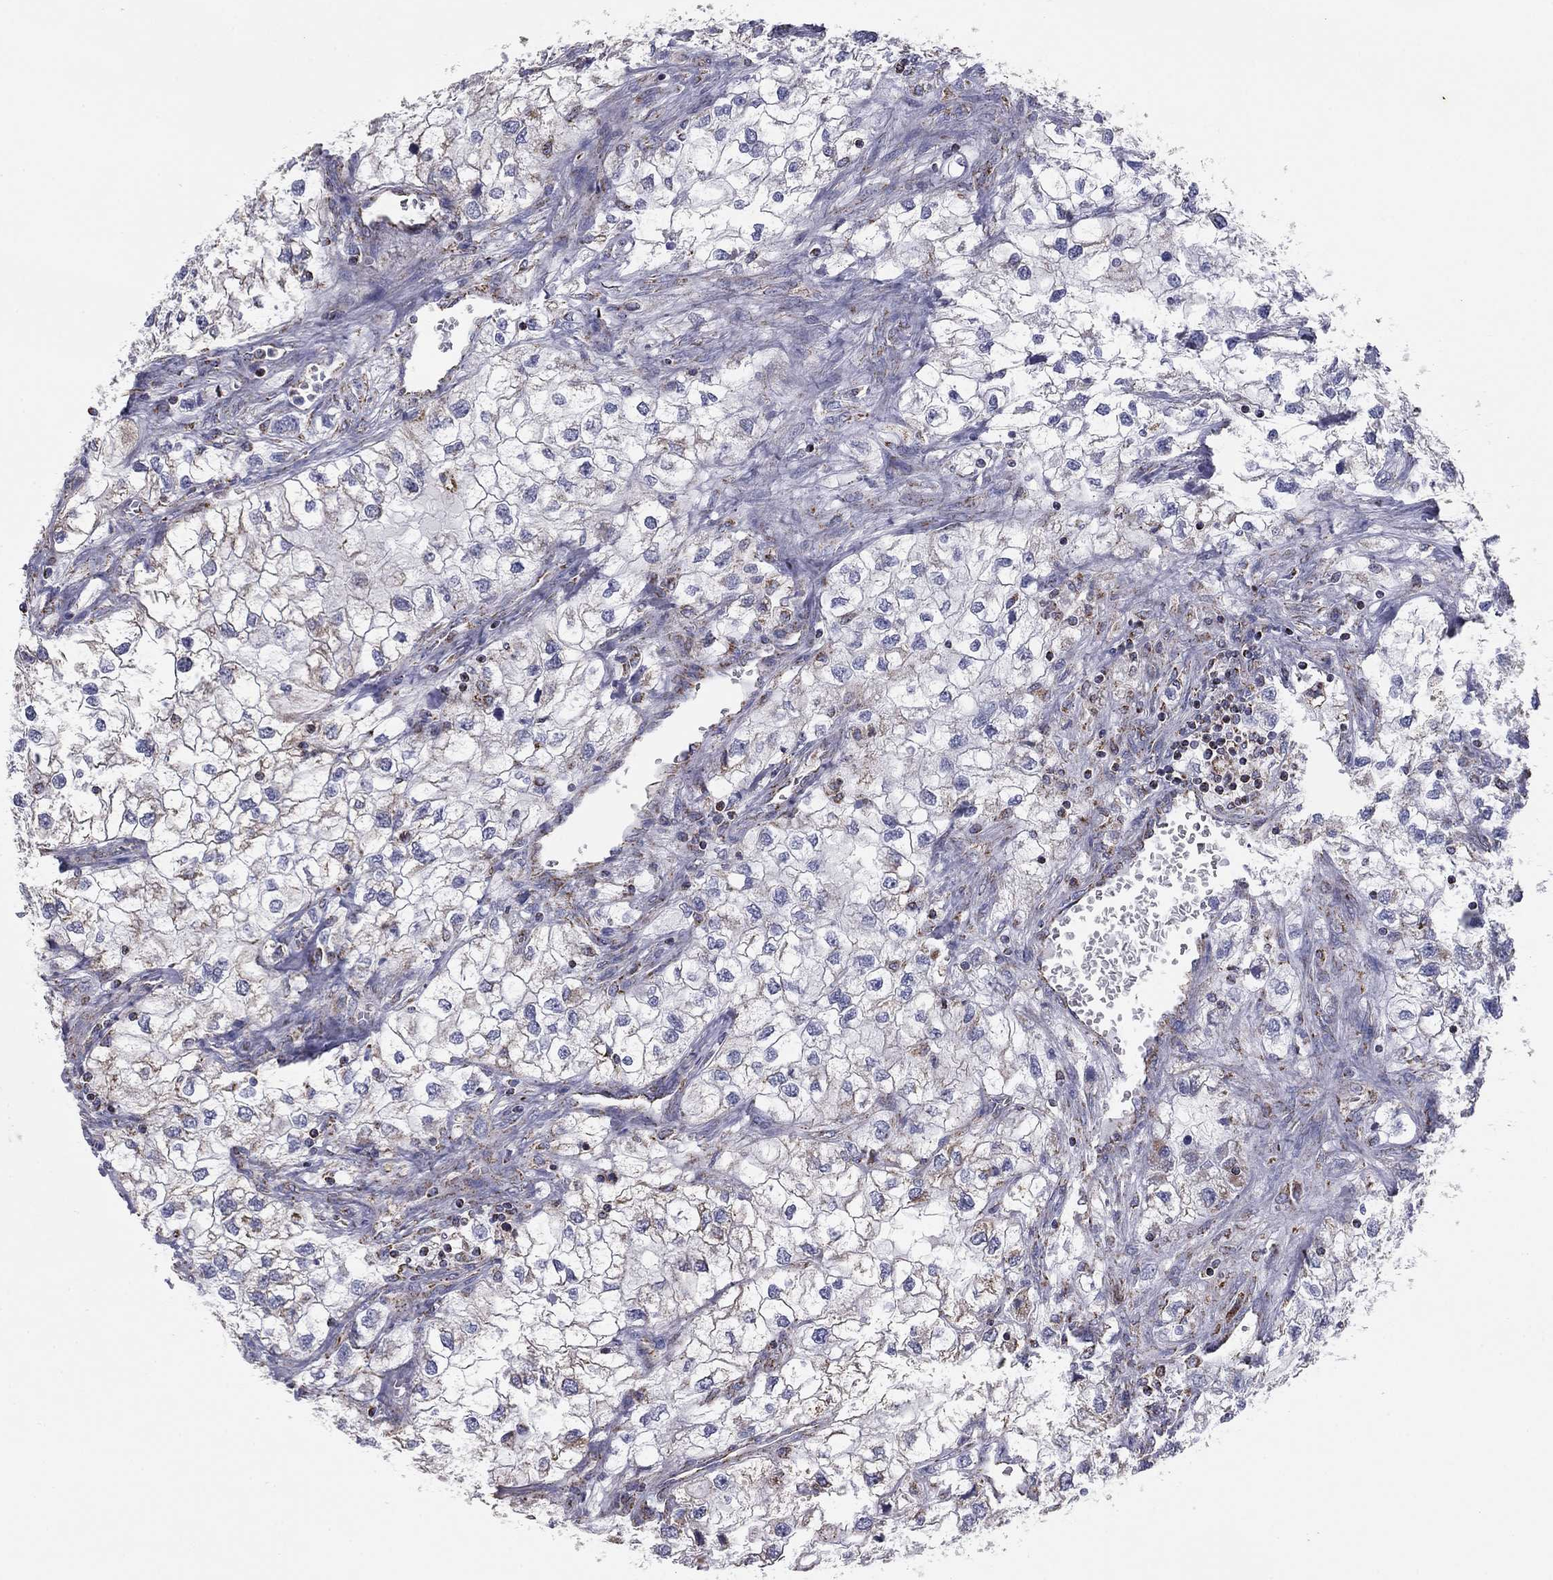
{"staining": {"intensity": "negative", "quantity": "none", "location": "none"}, "tissue": "renal cancer", "cell_type": "Tumor cells", "image_type": "cancer", "snomed": [{"axis": "morphology", "description": "Adenocarcinoma, NOS"}, {"axis": "topography", "description": "Kidney"}], "caption": "The IHC micrograph has no significant expression in tumor cells of renal cancer tissue.", "gene": "NDUFV1", "patient": {"sex": "male", "age": 59}}